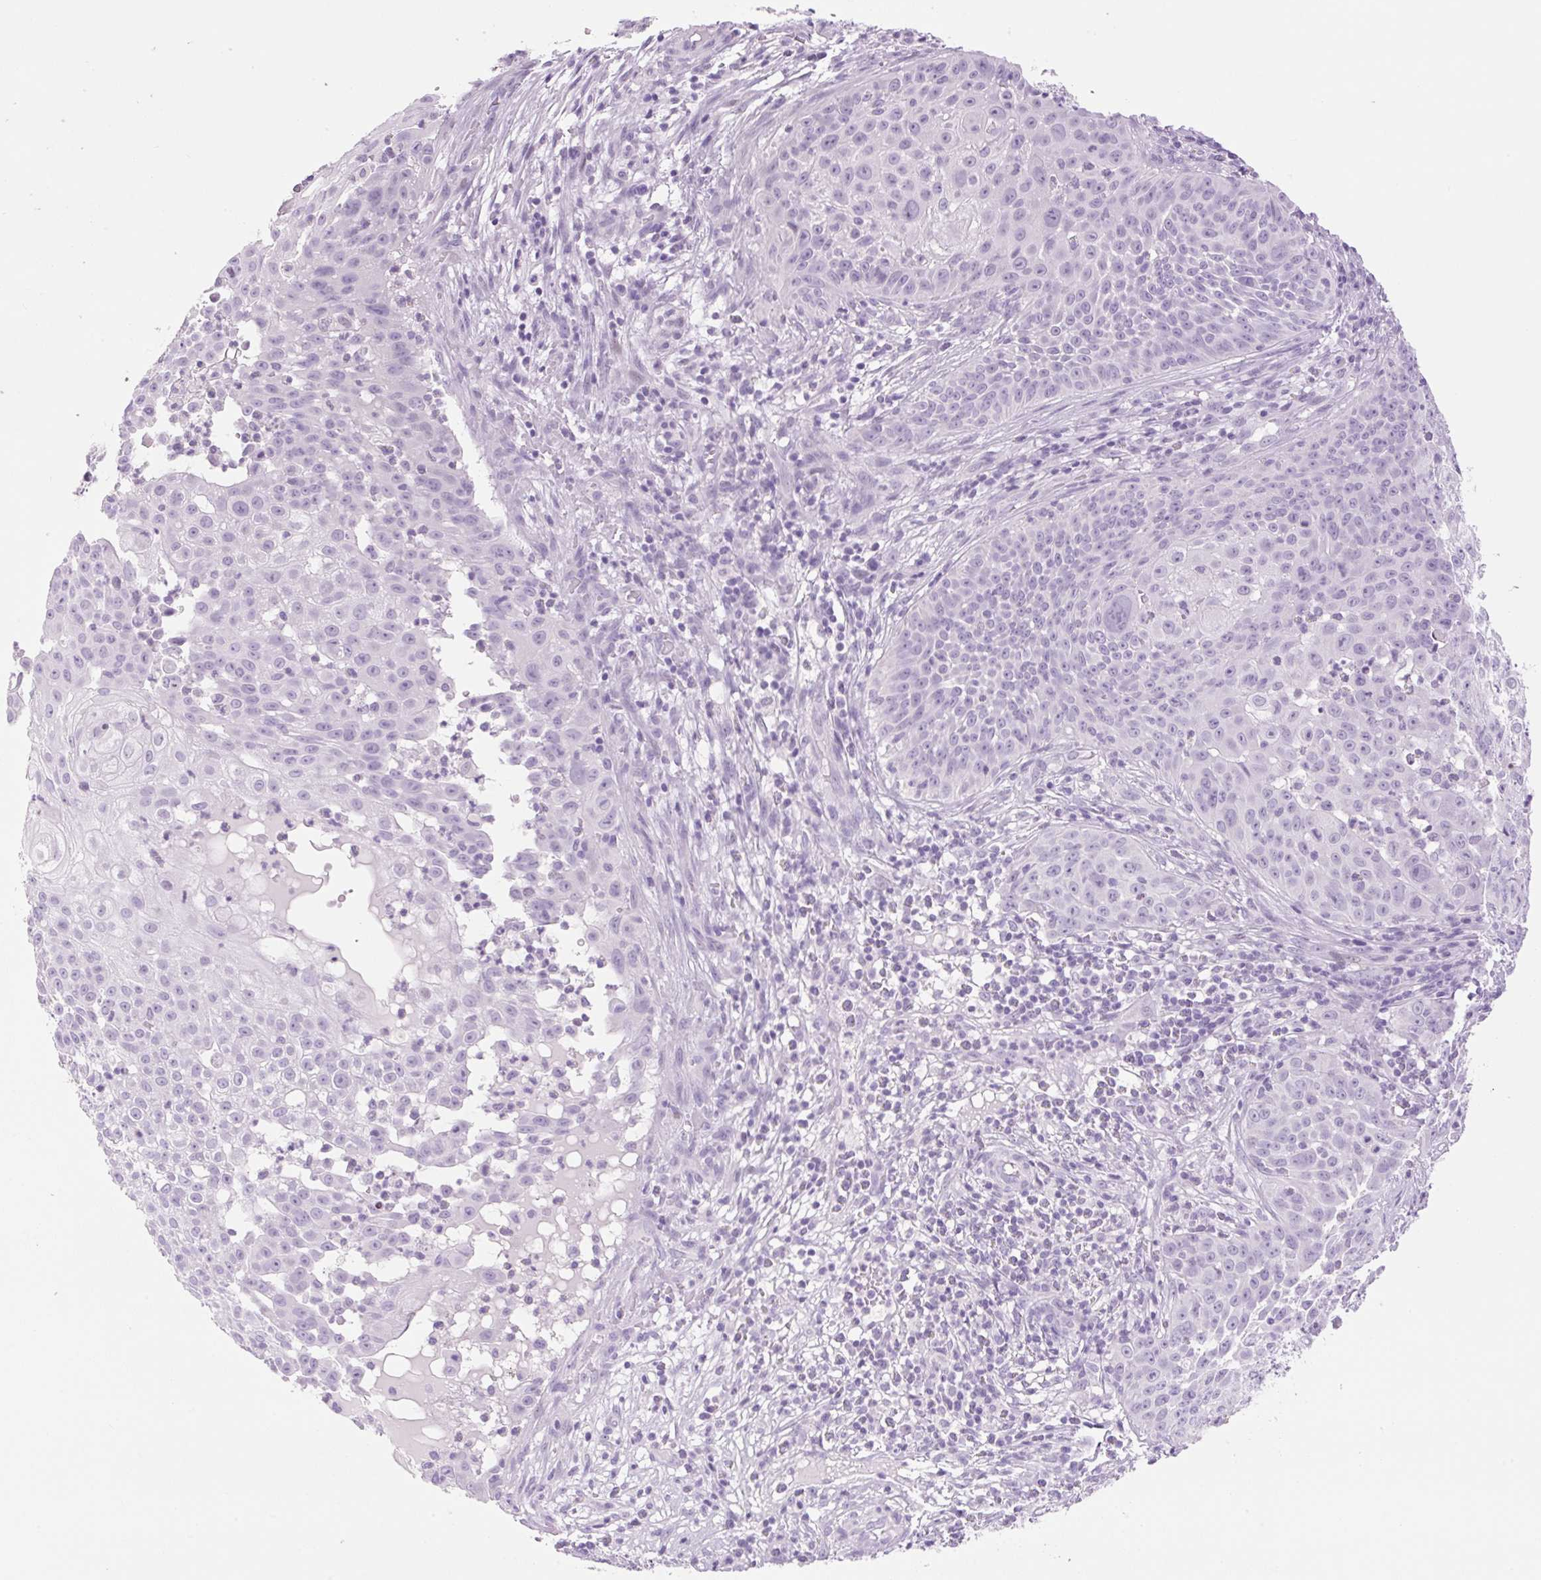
{"staining": {"intensity": "negative", "quantity": "none", "location": "none"}, "tissue": "skin cancer", "cell_type": "Tumor cells", "image_type": "cancer", "snomed": [{"axis": "morphology", "description": "Squamous cell carcinoma, NOS"}, {"axis": "topography", "description": "Skin"}], "caption": "Immunohistochemistry micrograph of neoplastic tissue: human skin cancer (squamous cell carcinoma) stained with DAB demonstrates no significant protein staining in tumor cells.", "gene": "SP140L", "patient": {"sex": "male", "age": 24}}